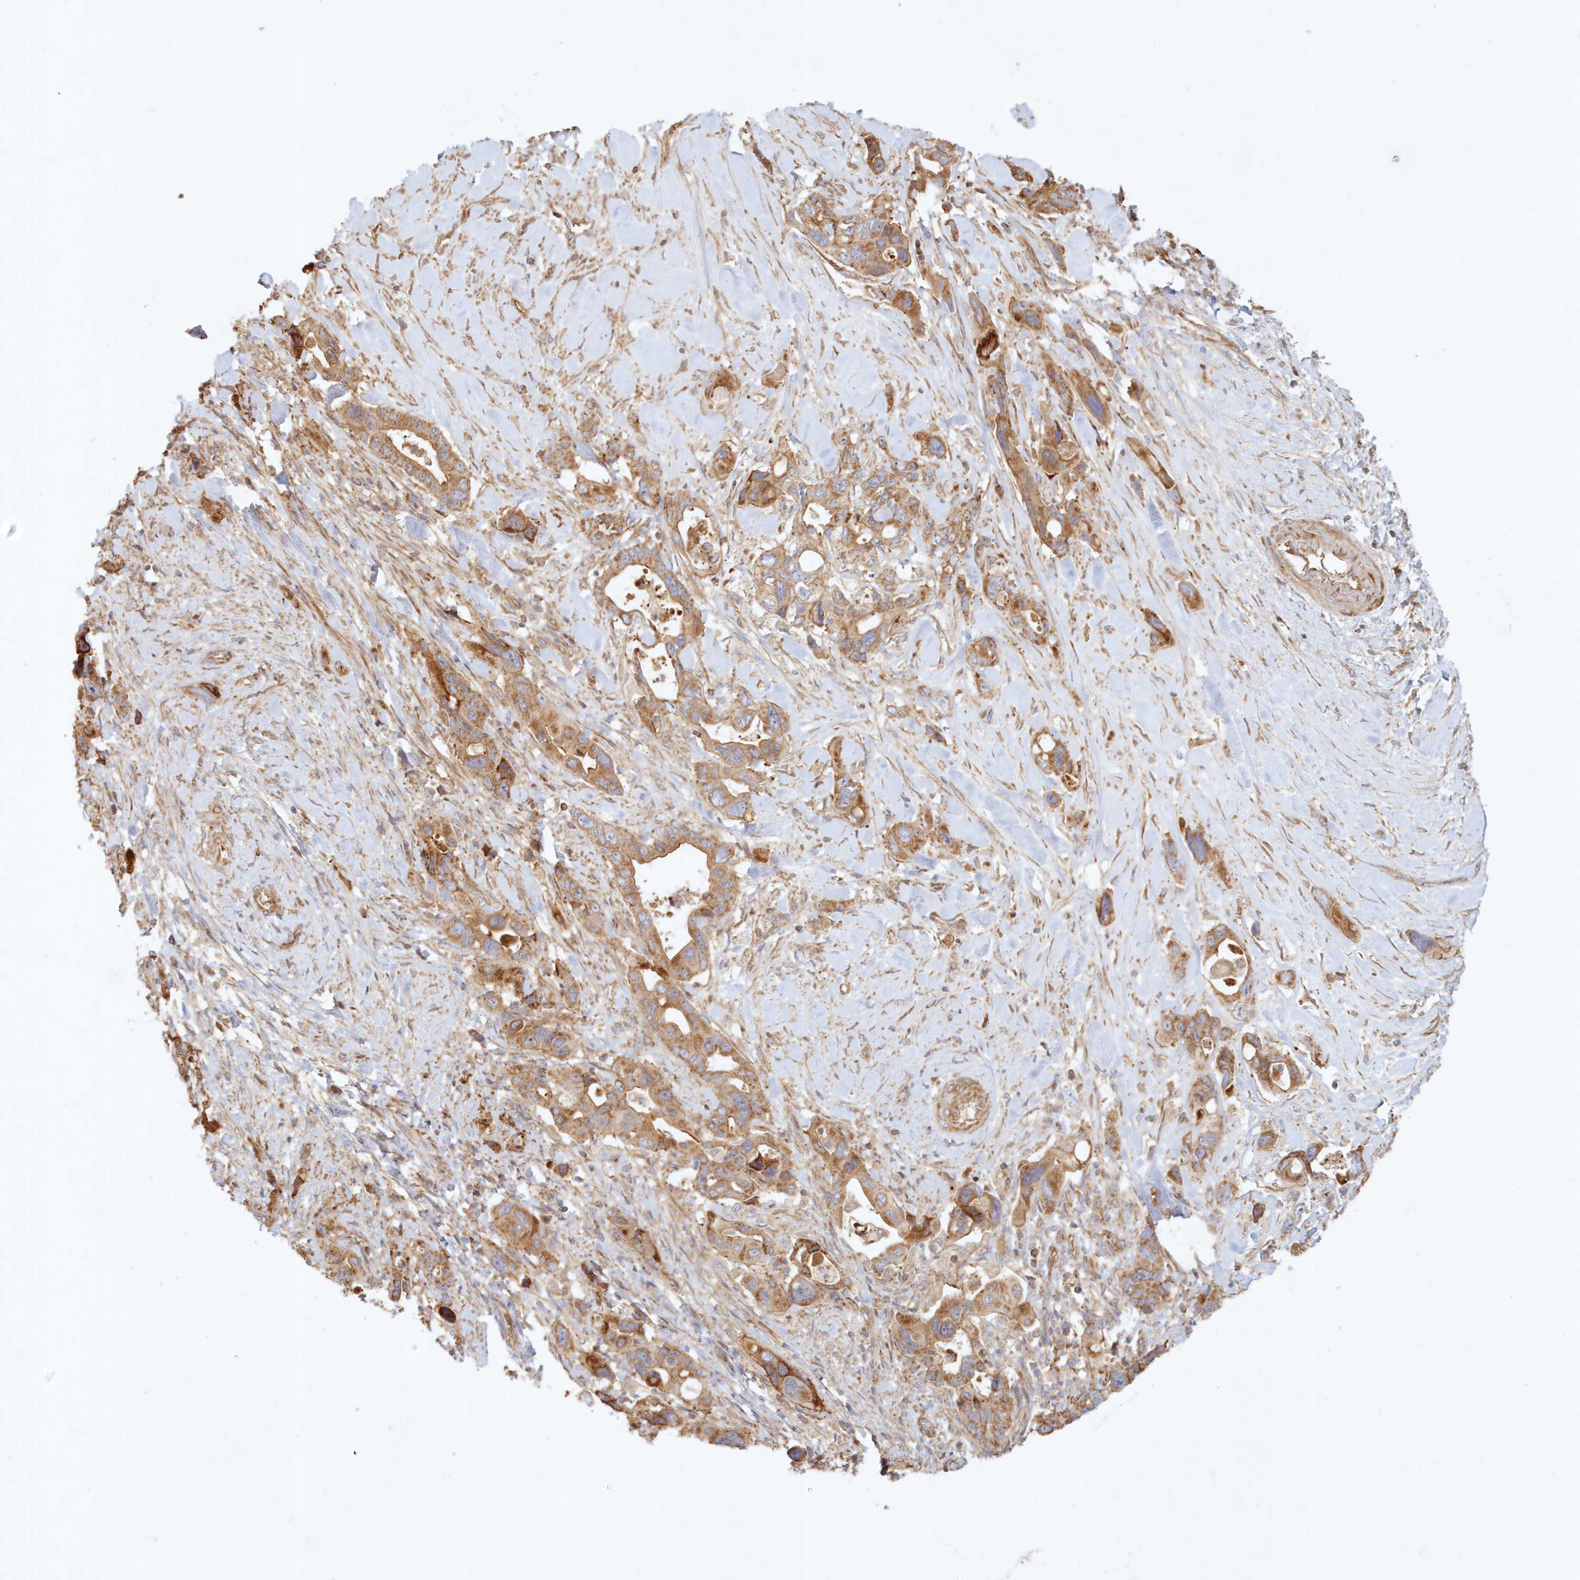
{"staining": {"intensity": "moderate", "quantity": ">75%", "location": "cytoplasmic/membranous"}, "tissue": "pancreatic cancer", "cell_type": "Tumor cells", "image_type": "cancer", "snomed": [{"axis": "morphology", "description": "Adenocarcinoma, NOS"}, {"axis": "topography", "description": "Pancreas"}], "caption": "Protein expression analysis of pancreatic cancer (adenocarcinoma) displays moderate cytoplasmic/membranous expression in approximately >75% of tumor cells.", "gene": "KIAA0232", "patient": {"sex": "male", "age": 46}}